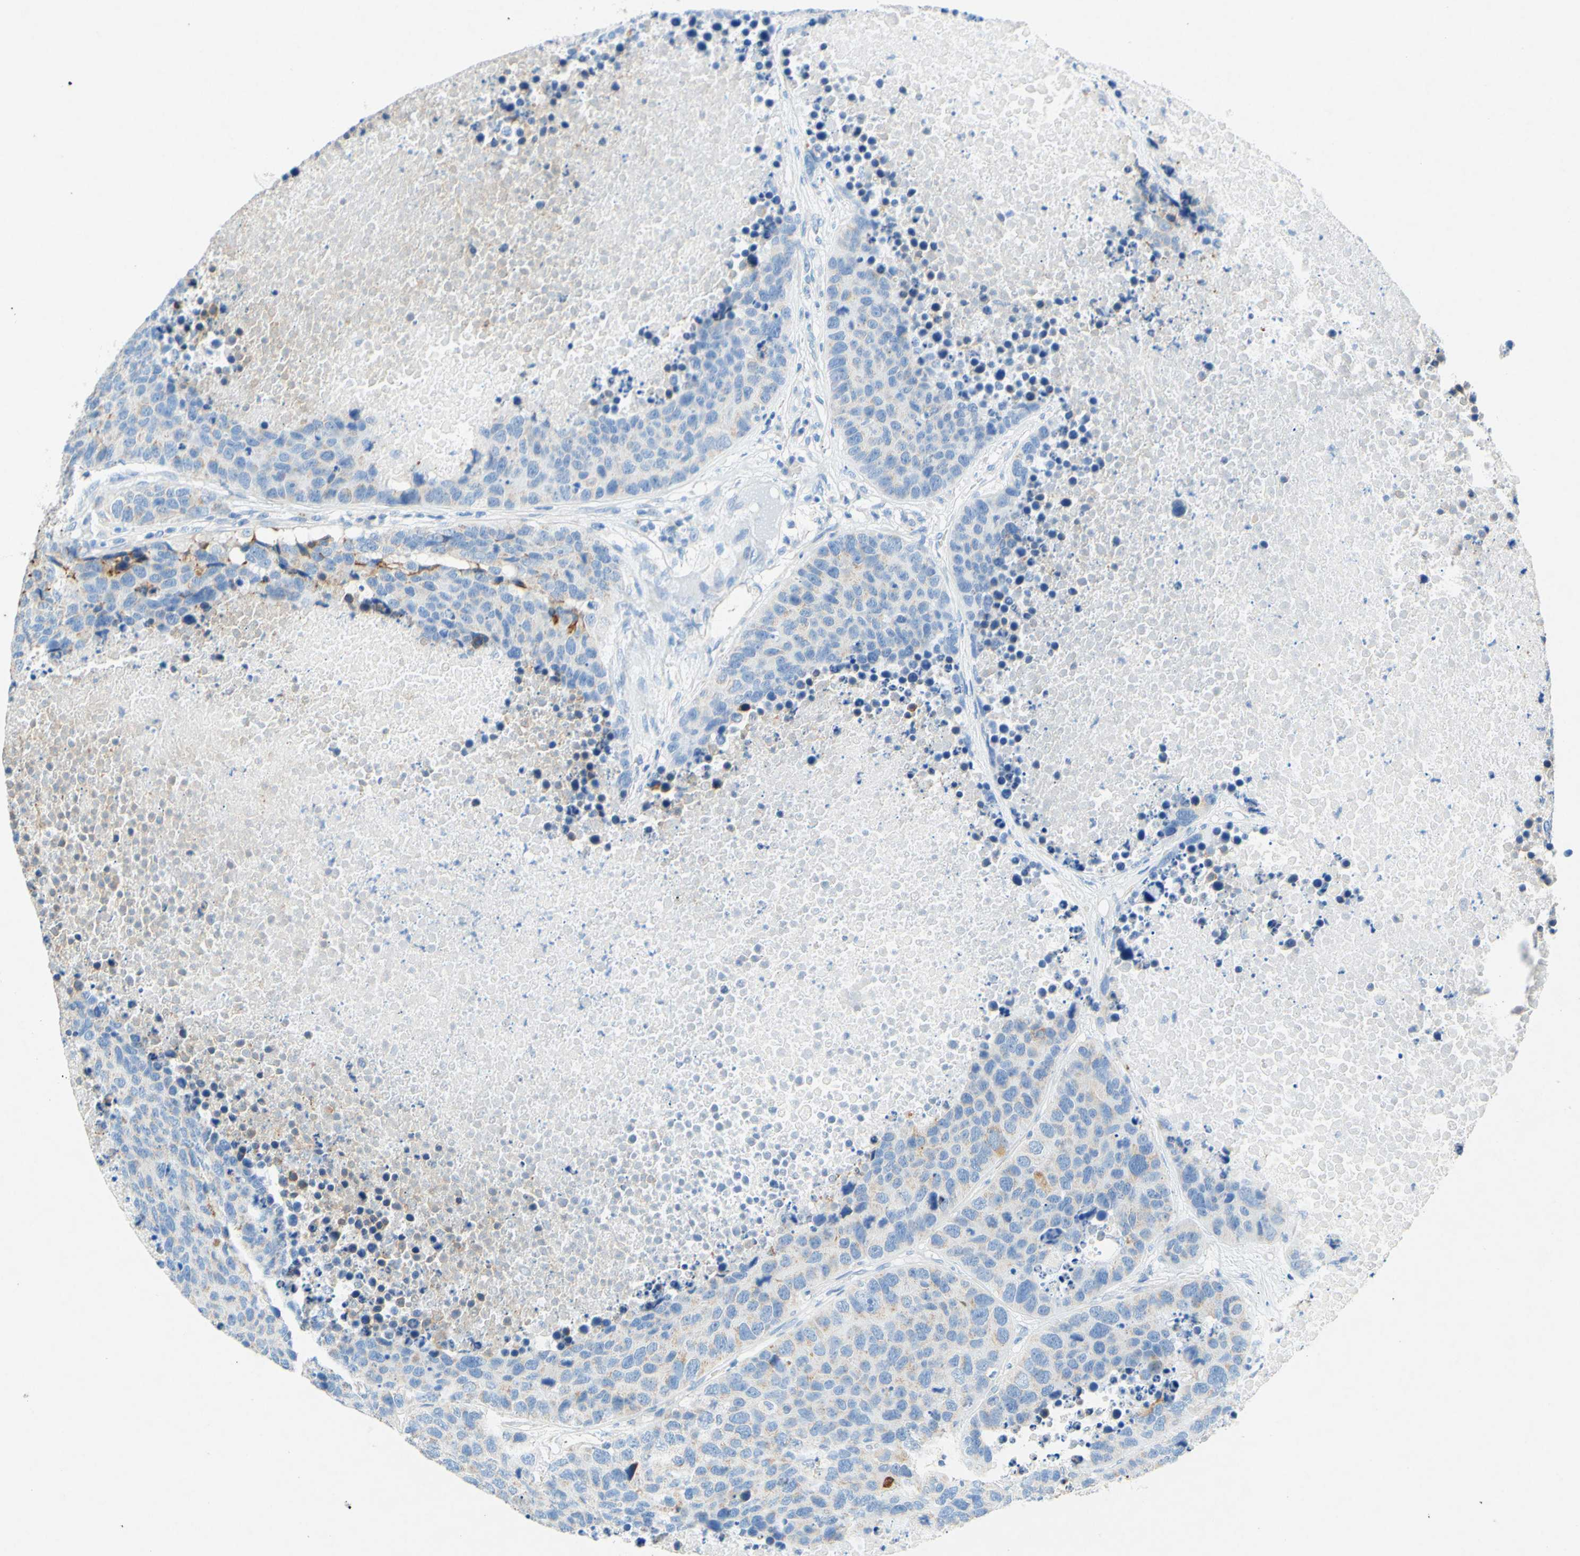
{"staining": {"intensity": "negative", "quantity": "none", "location": "none"}, "tissue": "carcinoid", "cell_type": "Tumor cells", "image_type": "cancer", "snomed": [{"axis": "morphology", "description": "Carcinoid, malignant, NOS"}, {"axis": "topography", "description": "Lung"}], "caption": "Human malignant carcinoid stained for a protein using immunohistochemistry (IHC) reveals no staining in tumor cells.", "gene": "SLC46A1", "patient": {"sex": "male", "age": 60}}